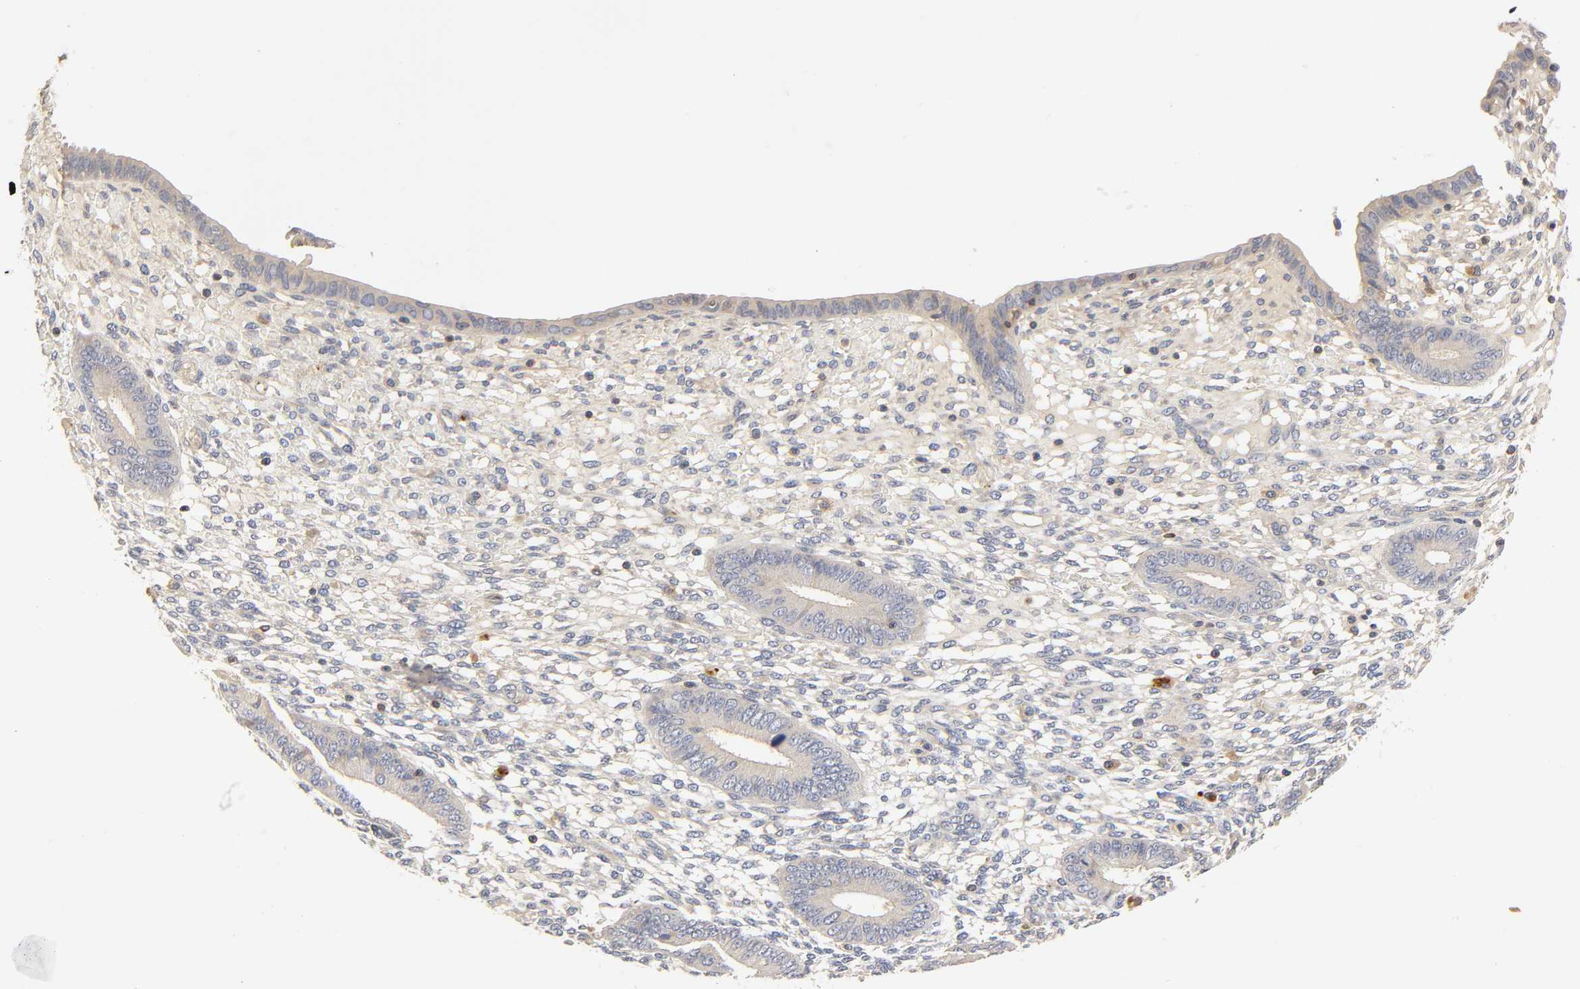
{"staining": {"intensity": "weak", "quantity": "25%-75%", "location": "cytoplasmic/membranous"}, "tissue": "endometrium", "cell_type": "Cells in endometrial stroma", "image_type": "normal", "snomed": [{"axis": "morphology", "description": "Normal tissue, NOS"}, {"axis": "topography", "description": "Endometrium"}], "caption": "This micrograph exhibits immunohistochemistry staining of unremarkable endometrium, with low weak cytoplasmic/membranous staining in approximately 25%-75% of cells in endometrial stroma.", "gene": "RHOA", "patient": {"sex": "female", "age": 42}}